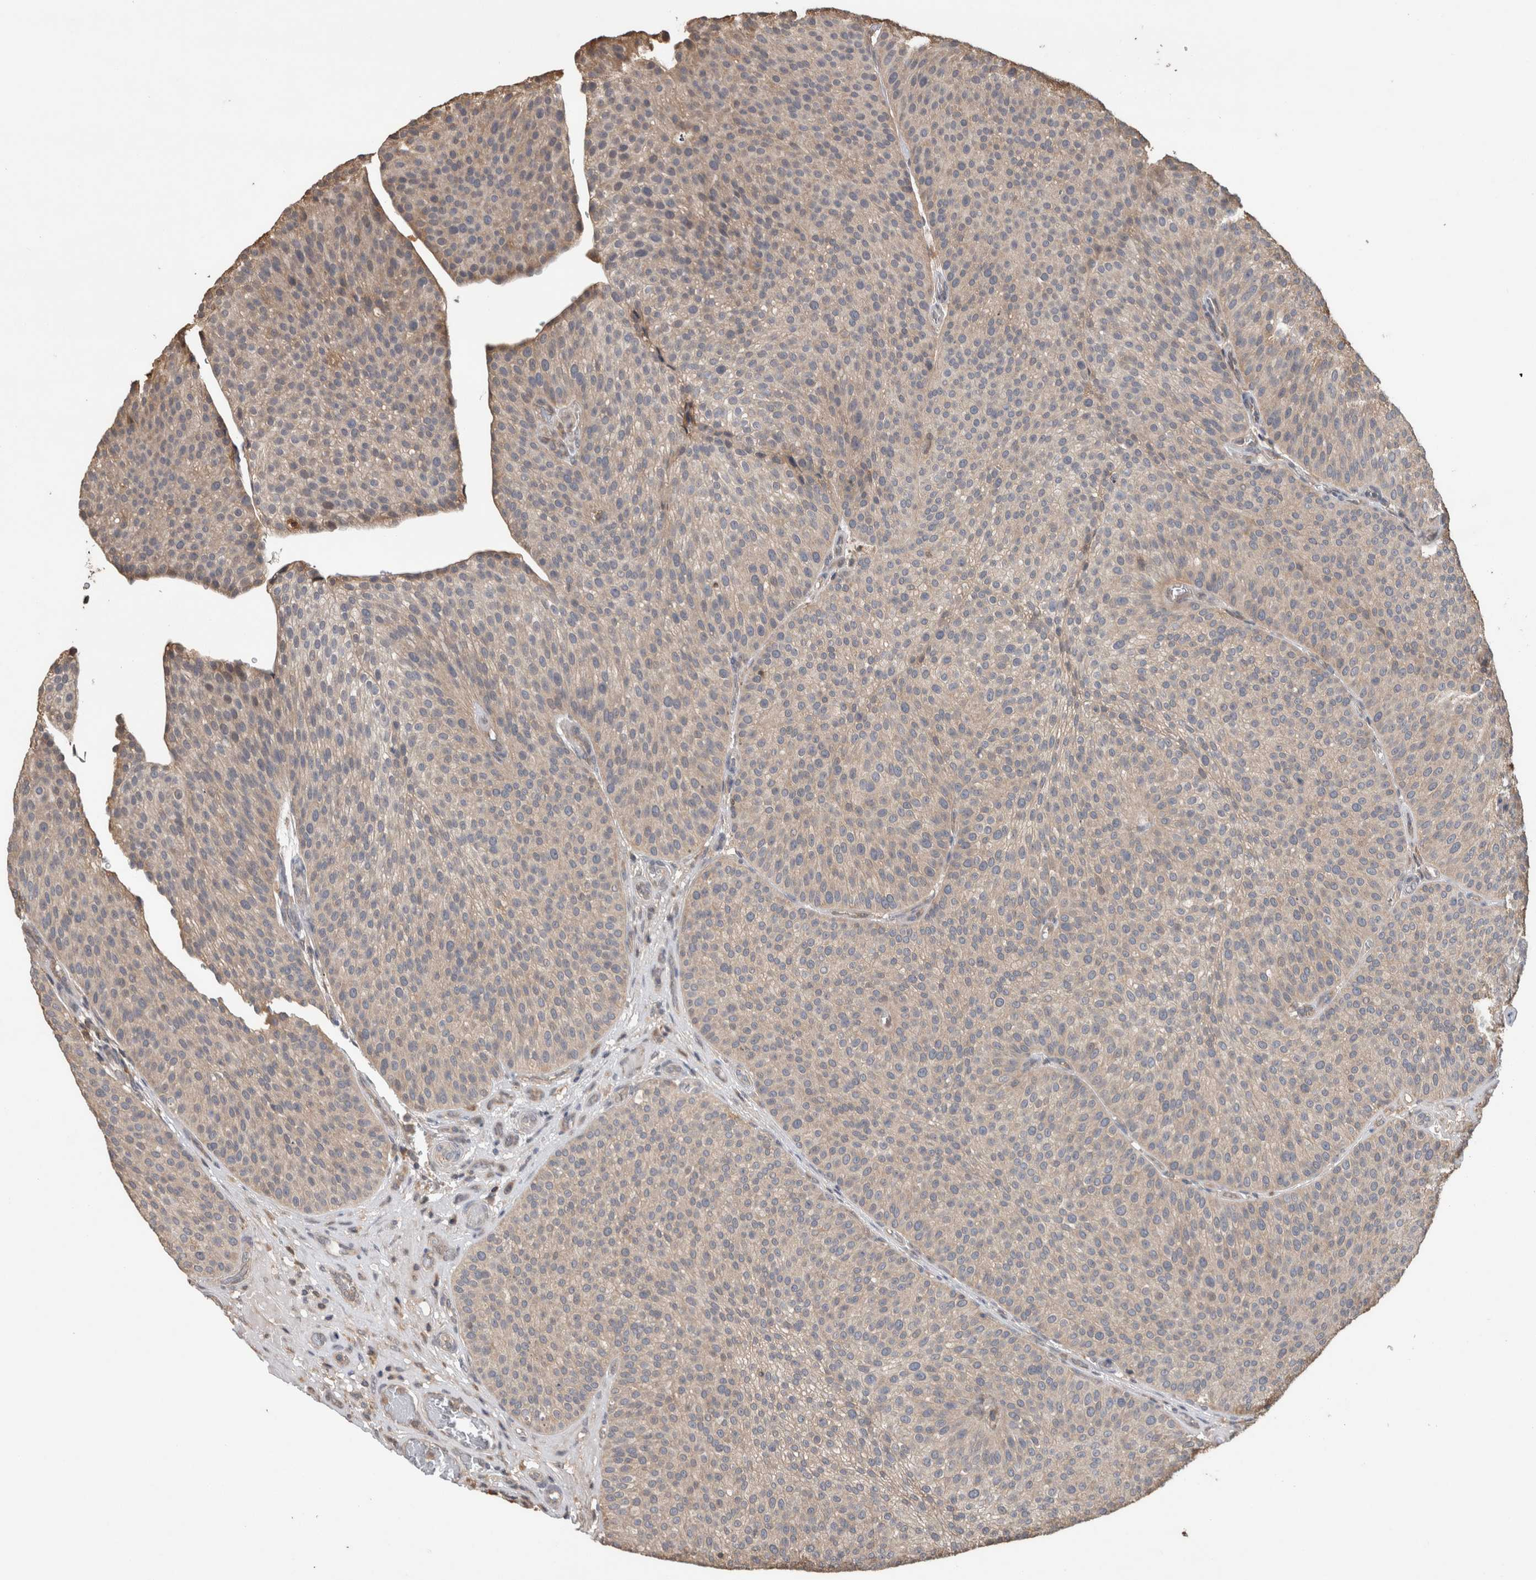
{"staining": {"intensity": "moderate", "quantity": "<25%", "location": "cytoplasmic/membranous"}, "tissue": "urothelial cancer", "cell_type": "Tumor cells", "image_type": "cancer", "snomed": [{"axis": "morphology", "description": "Normal tissue, NOS"}, {"axis": "morphology", "description": "Urothelial carcinoma, Low grade"}, {"axis": "topography", "description": "Smooth muscle"}, {"axis": "topography", "description": "Urinary bladder"}], "caption": "Low-grade urothelial carcinoma was stained to show a protein in brown. There is low levels of moderate cytoplasmic/membranous expression in about <25% of tumor cells. (Brightfield microscopy of DAB IHC at high magnification).", "gene": "TRIM5", "patient": {"sex": "male", "age": 60}}